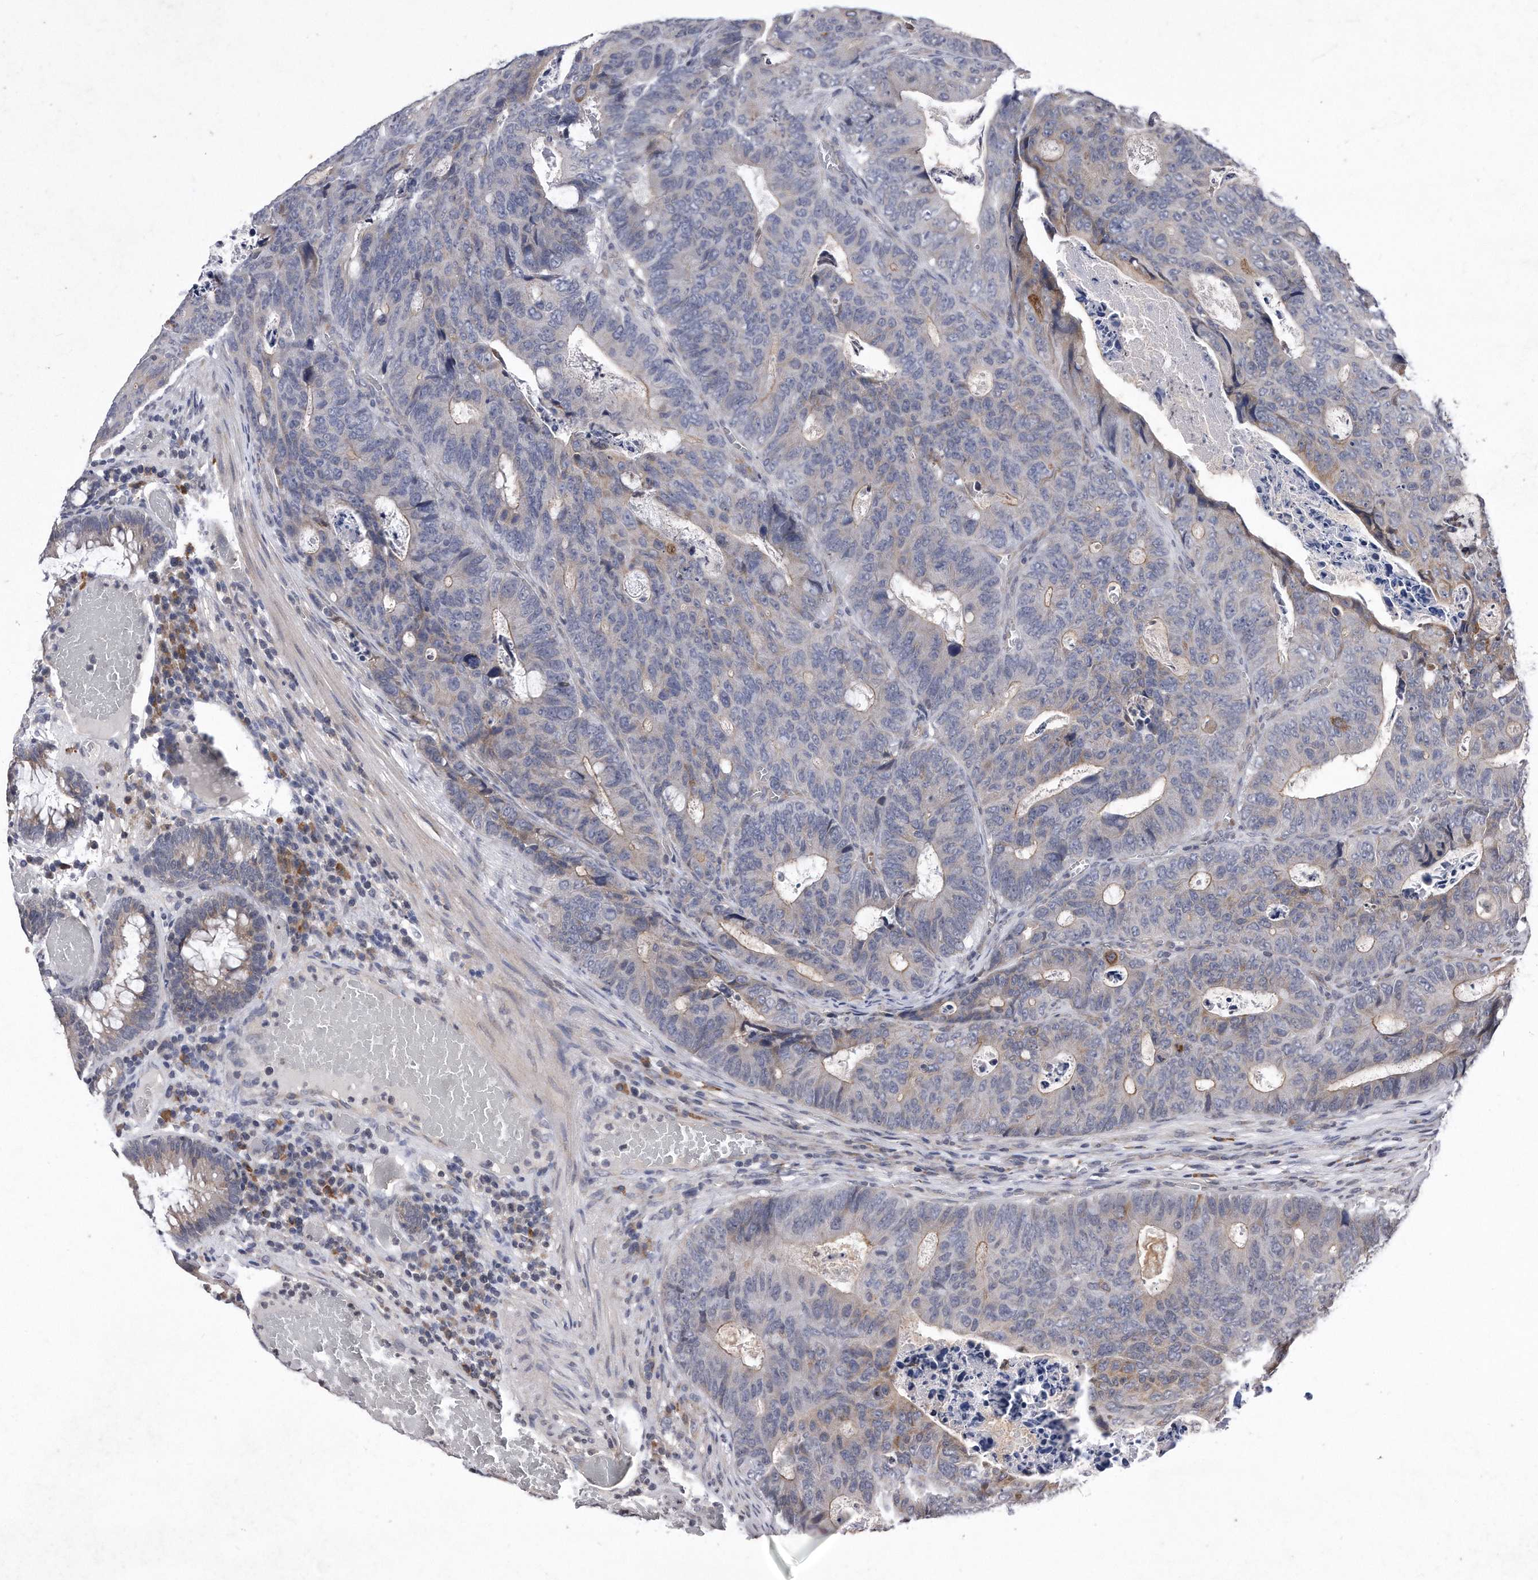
{"staining": {"intensity": "weak", "quantity": "<25%", "location": "cytoplasmic/membranous"}, "tissue": "colorectal cancer", "cell_type": "Tumor cells", "image_type": "cancer", "snomed": [{"axis": "morphology", "description": "Adenocarcinoma, NOS"}, {"axis": "topography", "description": "Colon"}], "caption": "A high-resolution micrograph shows immunohistochemistry (IHC) staining of colorectal cancer, which demonstrates no significant staining in tumor cells.", "gene": "DAB1", "patient": {"sex": "male", "age": 87}}